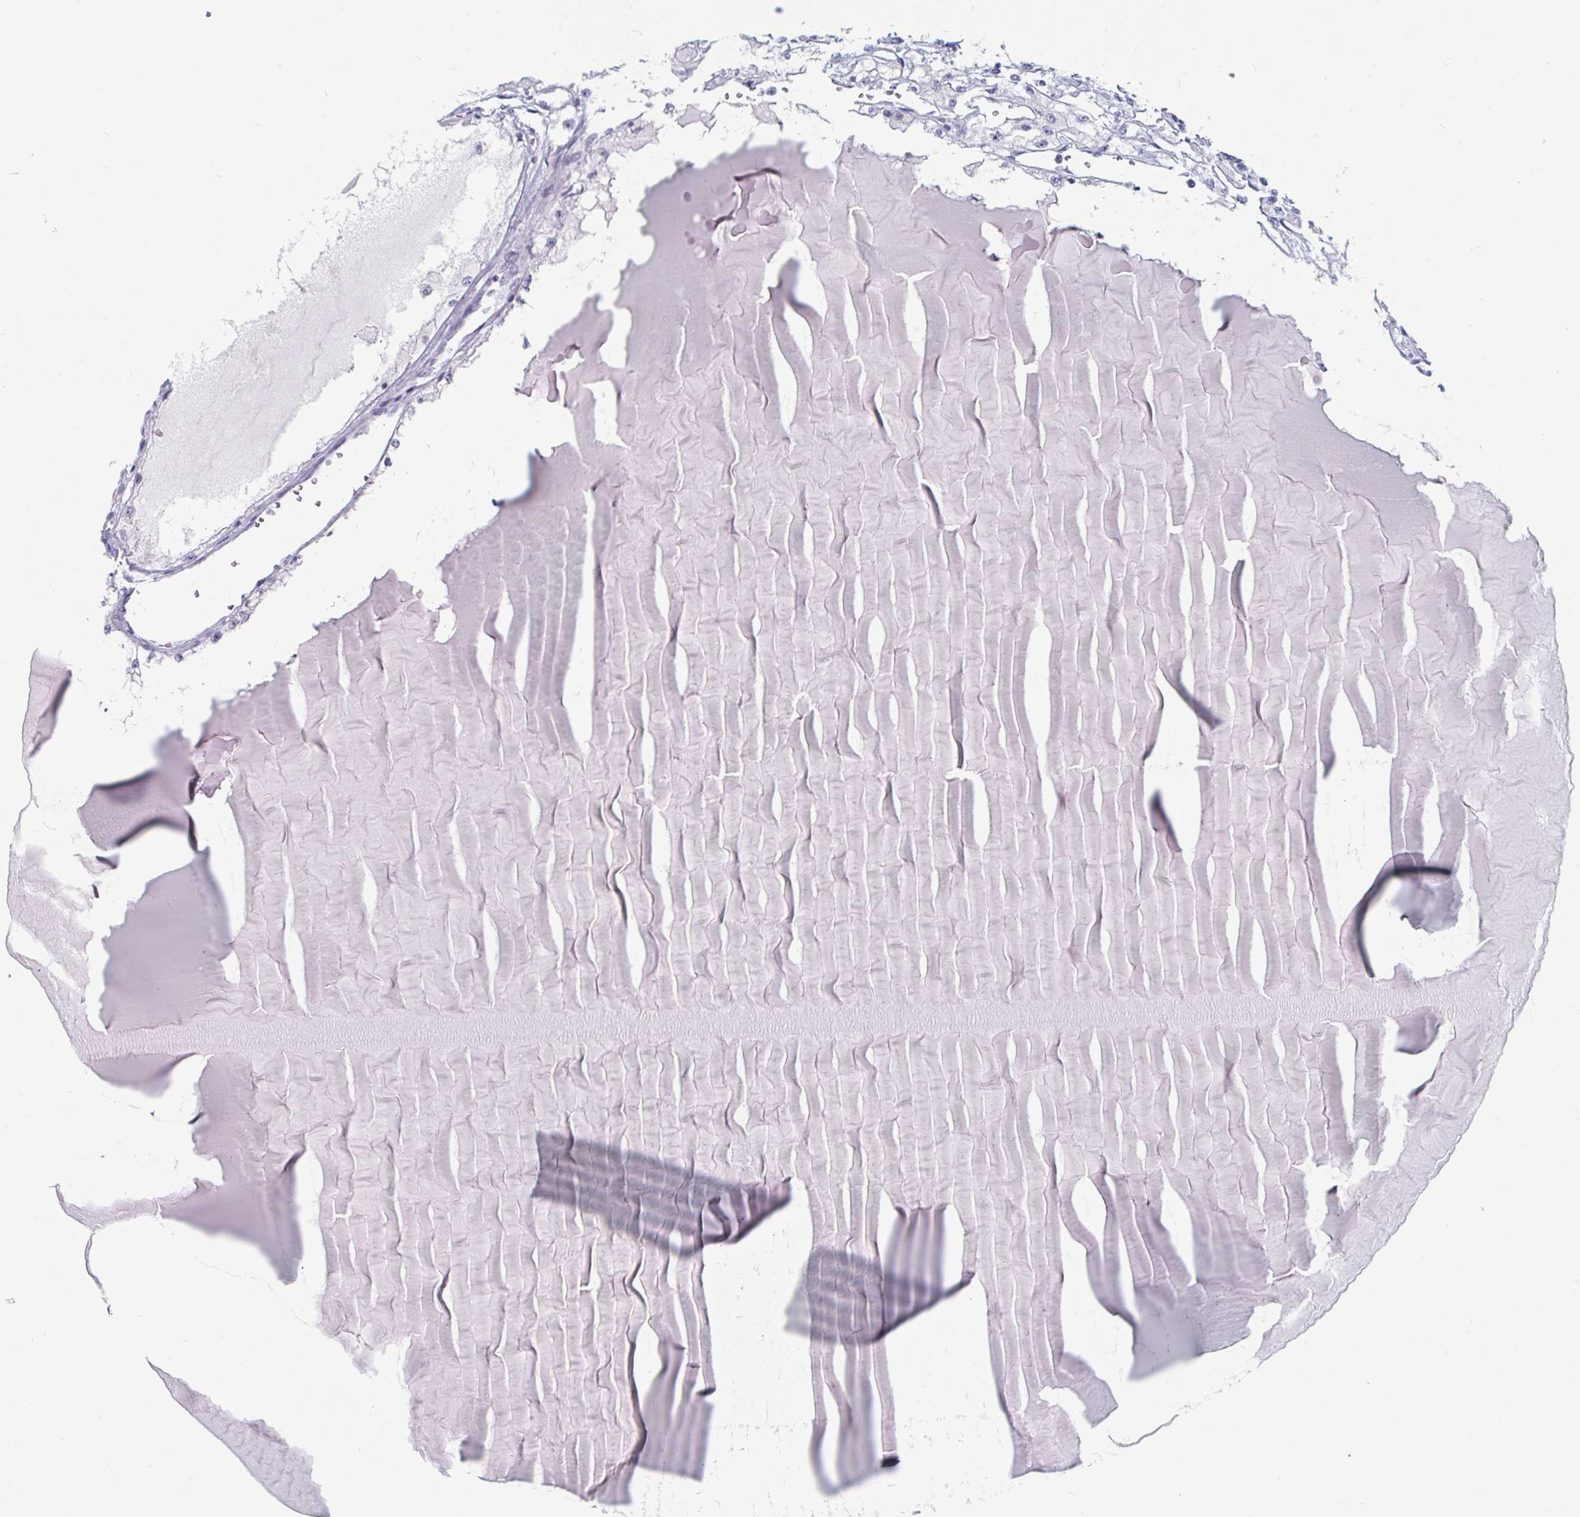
{"staining": {"intensity": "negative", "quantity": "none", "location": "none"}, "tissue": "renal cancer", "cell_type": "Tumor cells", "image_type": "cancer", "snomed": [{"axis": "morphology", "description": "Adenocarcinoma, NOS"}, {"axis": "topography", "description": "Kidney"}], "caption": "High power microscopy image of an immunohistochemistry image of renal cancer (adenocarcinoma), revealing no significant expression in tumor cells.", "gene": "NR1H2", "patient": {"sex": "male", "age": 56}}